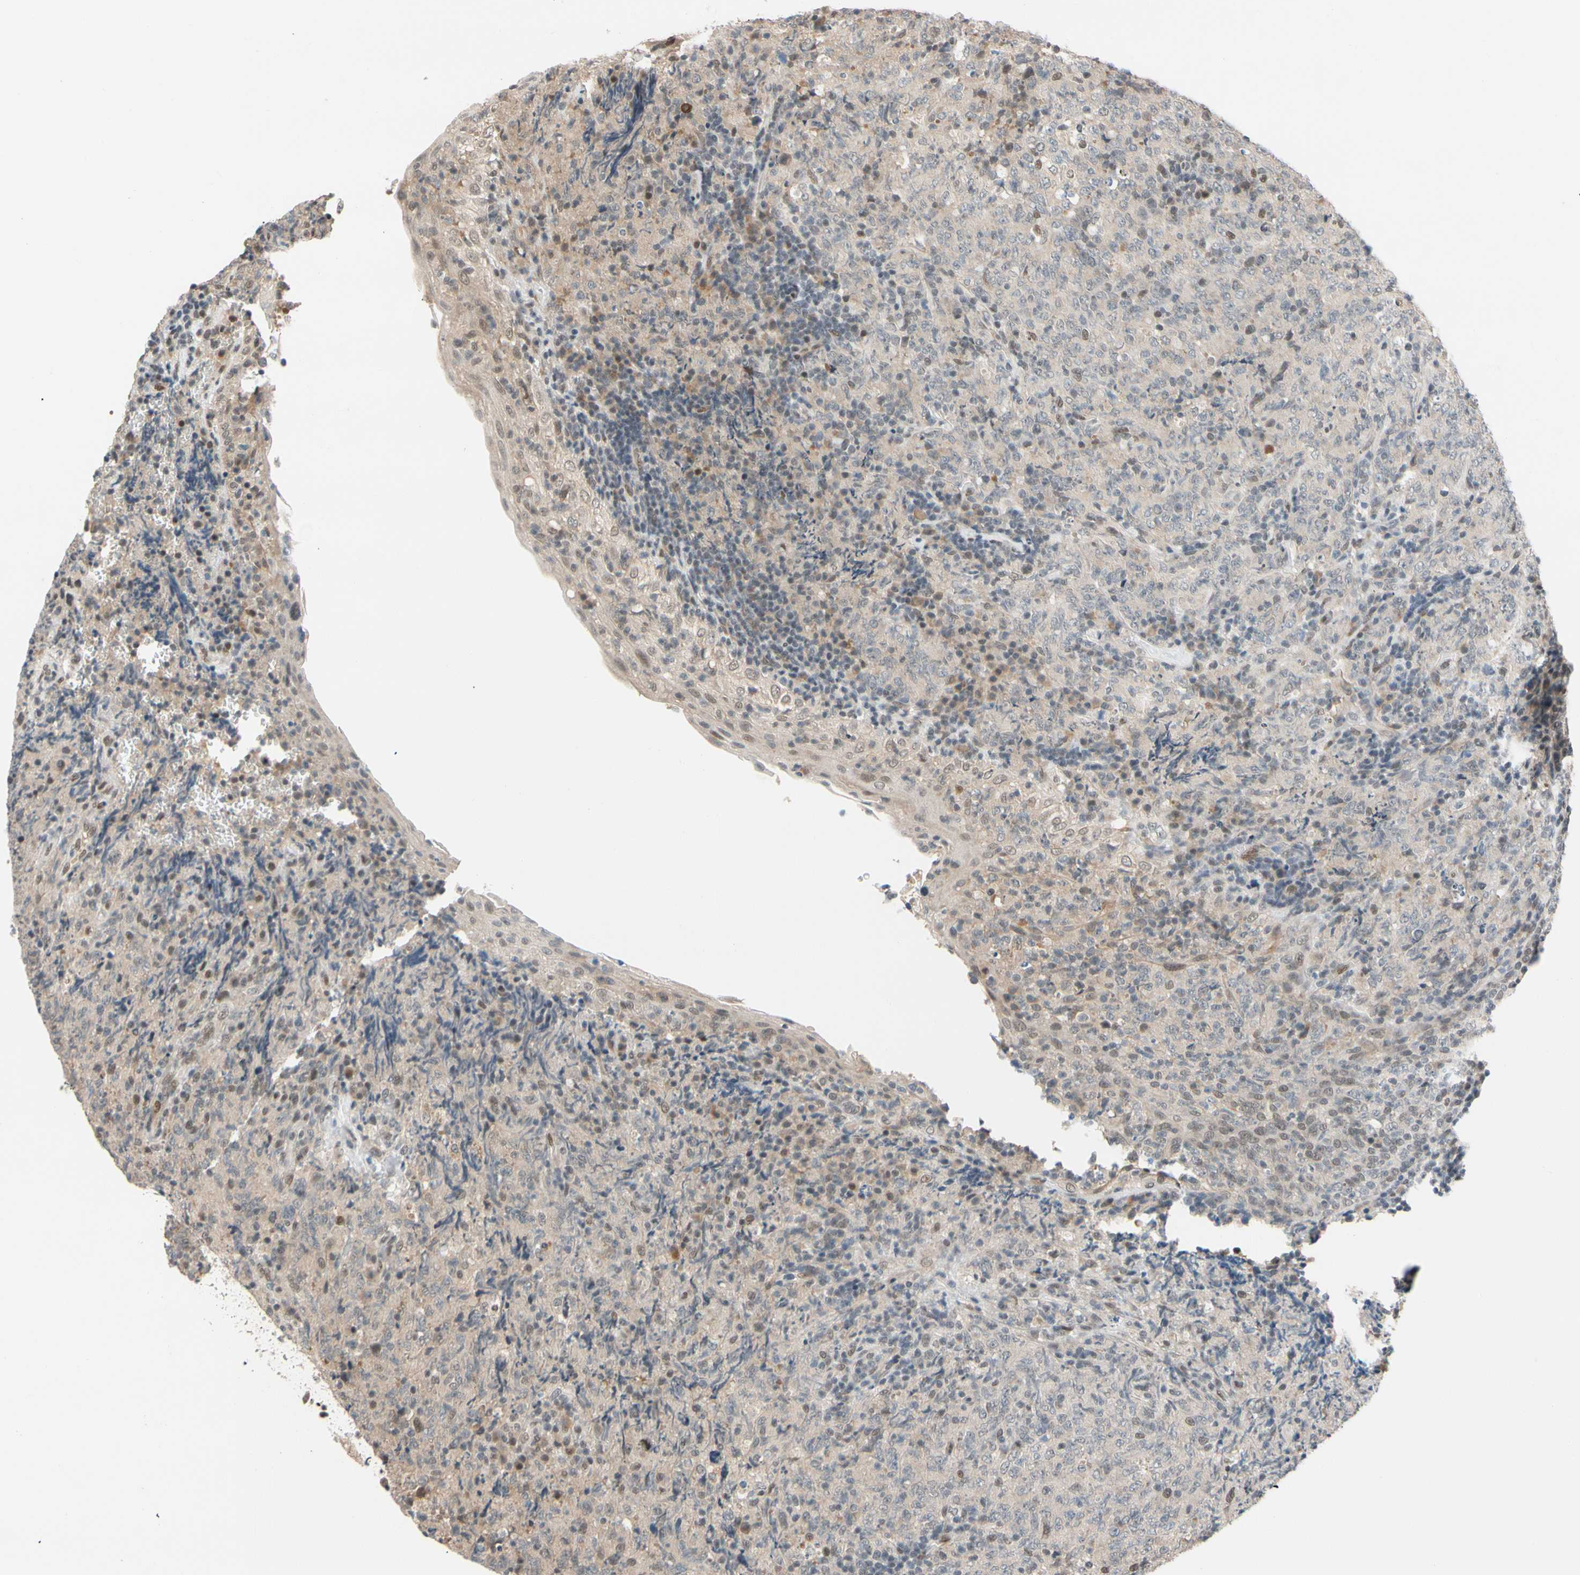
{"staining": {"intensity": "weak", "quantity": "<25%", "location": "nuclear"}, "tissue": "lymphoma", "cell_type": "Tumor cells", "image_type": "cancer", "snomed": [{"axis": "morphology", "description": "Malignant lymphoma, non-Hodgkin's type, High grade"}, {"axis": "topography", "description": "Tonsil"}], "caption": "Immunohistochemistry (IHC) micrograph of human lymphoma stained for a protein (brown), which exhibits no staining in tumor cells.", "gene": "TAF4", "patient": {"sex": "female", "age": 36}}